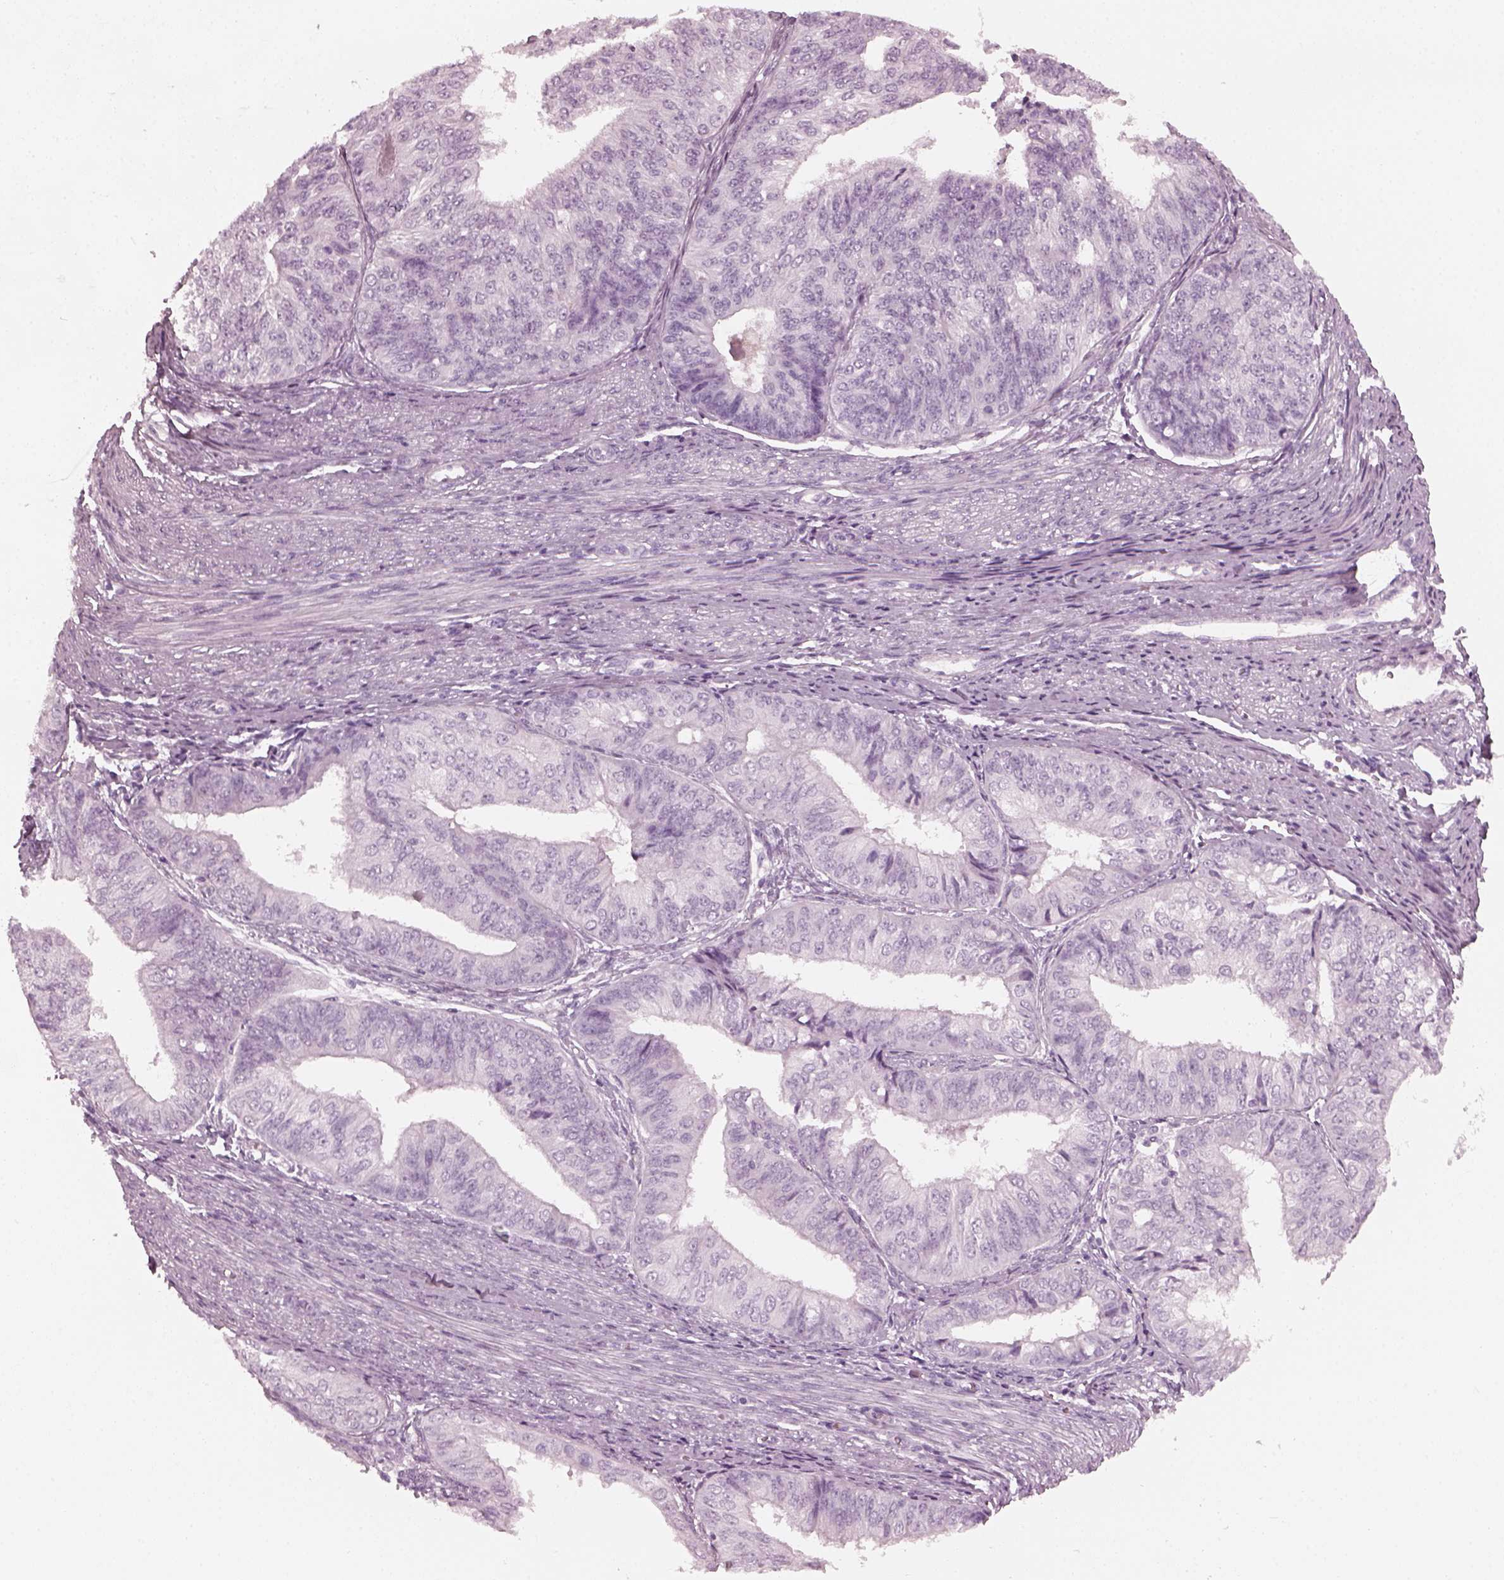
{"staining": {"intensity": "negative", "quantity": "none", "location": "none"}, "tissue": "endometrial cancer", "cell_type": "Tumor cells", "image_type": "cancer", "snomed": [{"axis": "morphology", "description": "Adenocarcinoma, NOS"}, {"axis": "topography", "description": "Endometrium"}], "caption": "There is no significant expression in tumor cells of adenocarcinoma (endometrial).", "gene": "CRYBA2", "patient": {"sex": "female", "age": 58}}